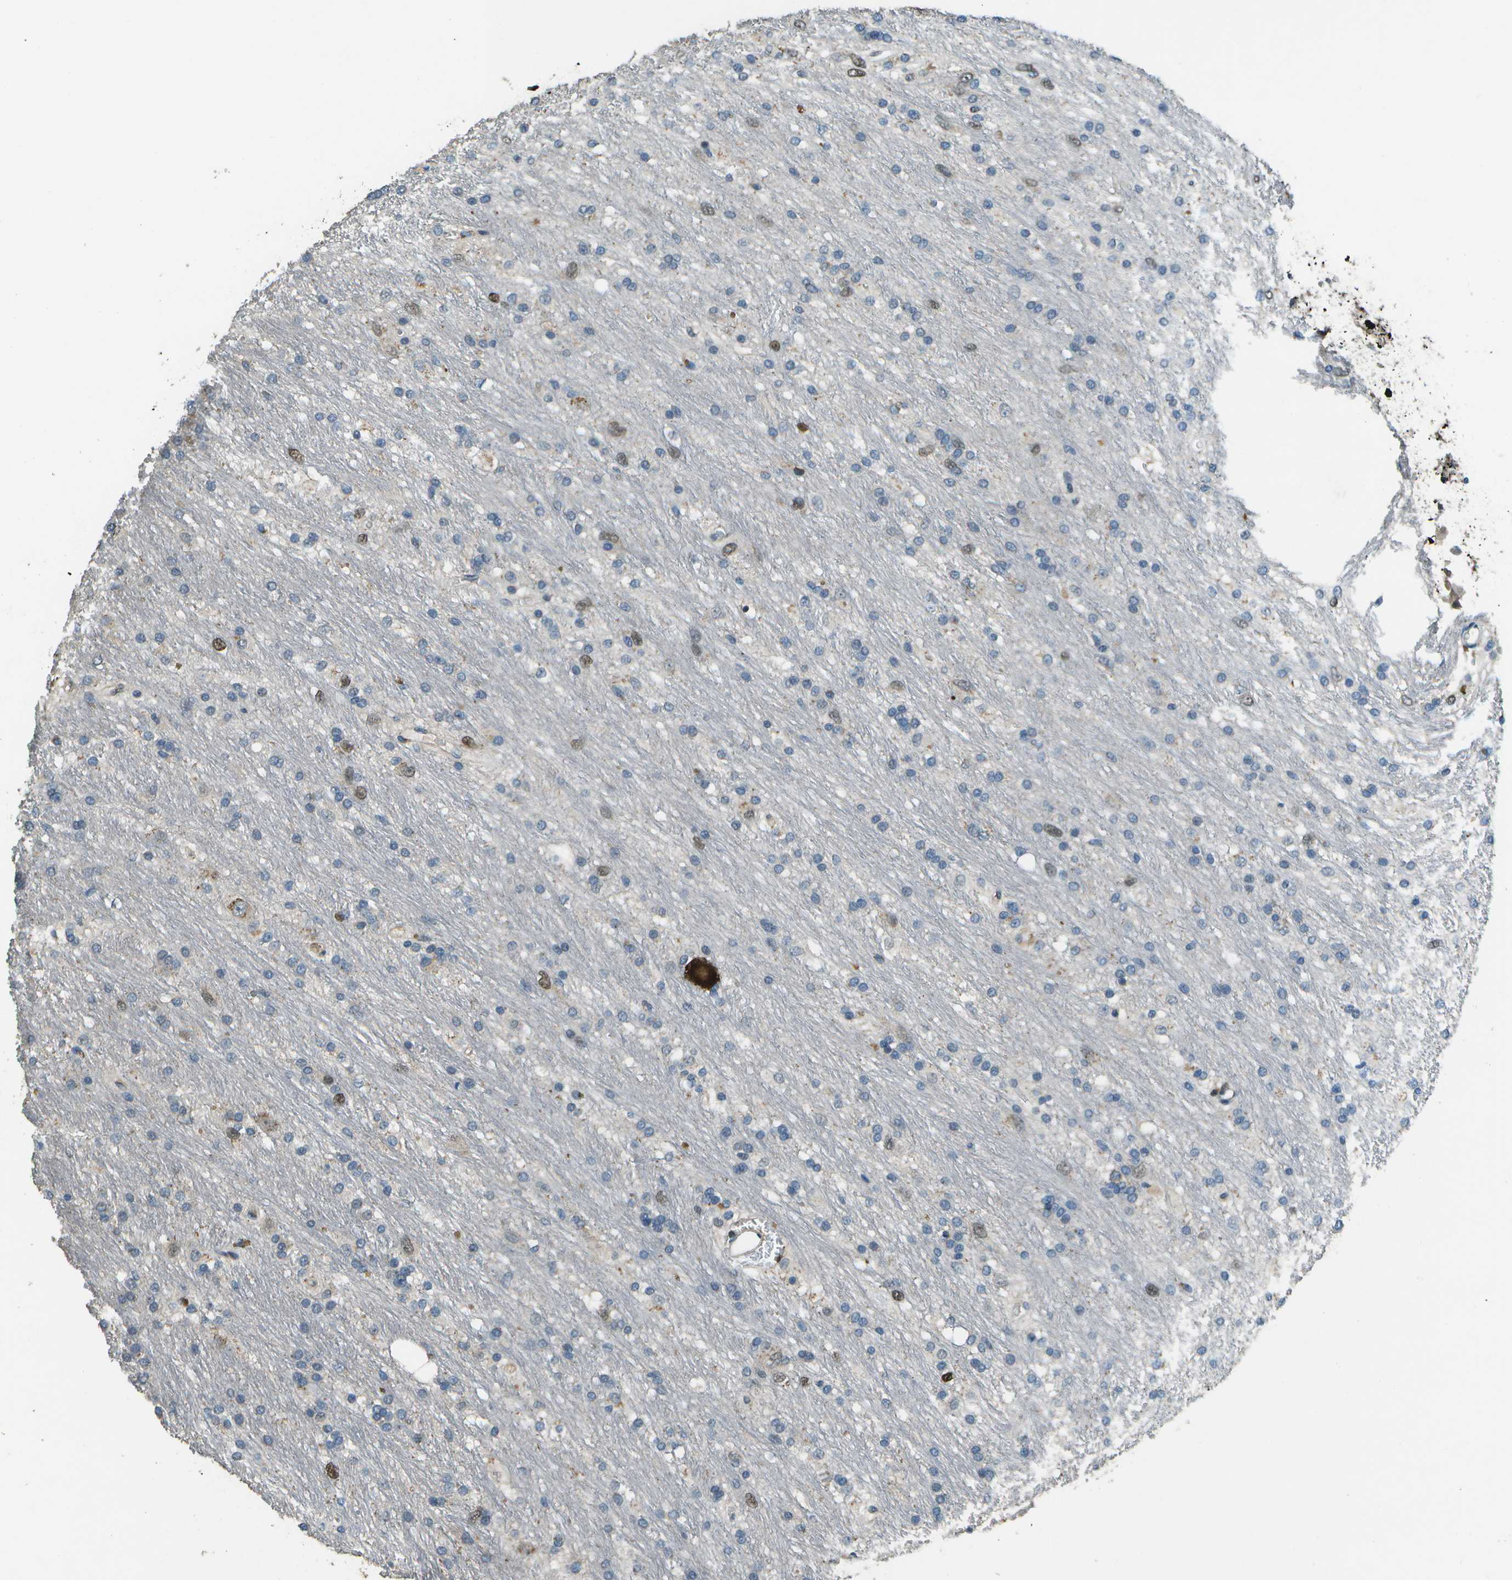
{"staining": {"intensity": "moderate", "quantity": "<25%", "location": "nuclear"}, "tissue": "glioma", "cell_type": "Tumor cells", "image_type": "cancer", "snomed": [{"axis": "morphology", "description": "Glioma, malignant, Low grade"}, {"axis": "topography", "description": "Brain"}], "caption": "Tumor cells exhibit low levels of moderate nuclear expression in approximately <25% of cells in human glioma.", "gene": "PDLIM1", "patient": {"sex": "male", "age": 77}}